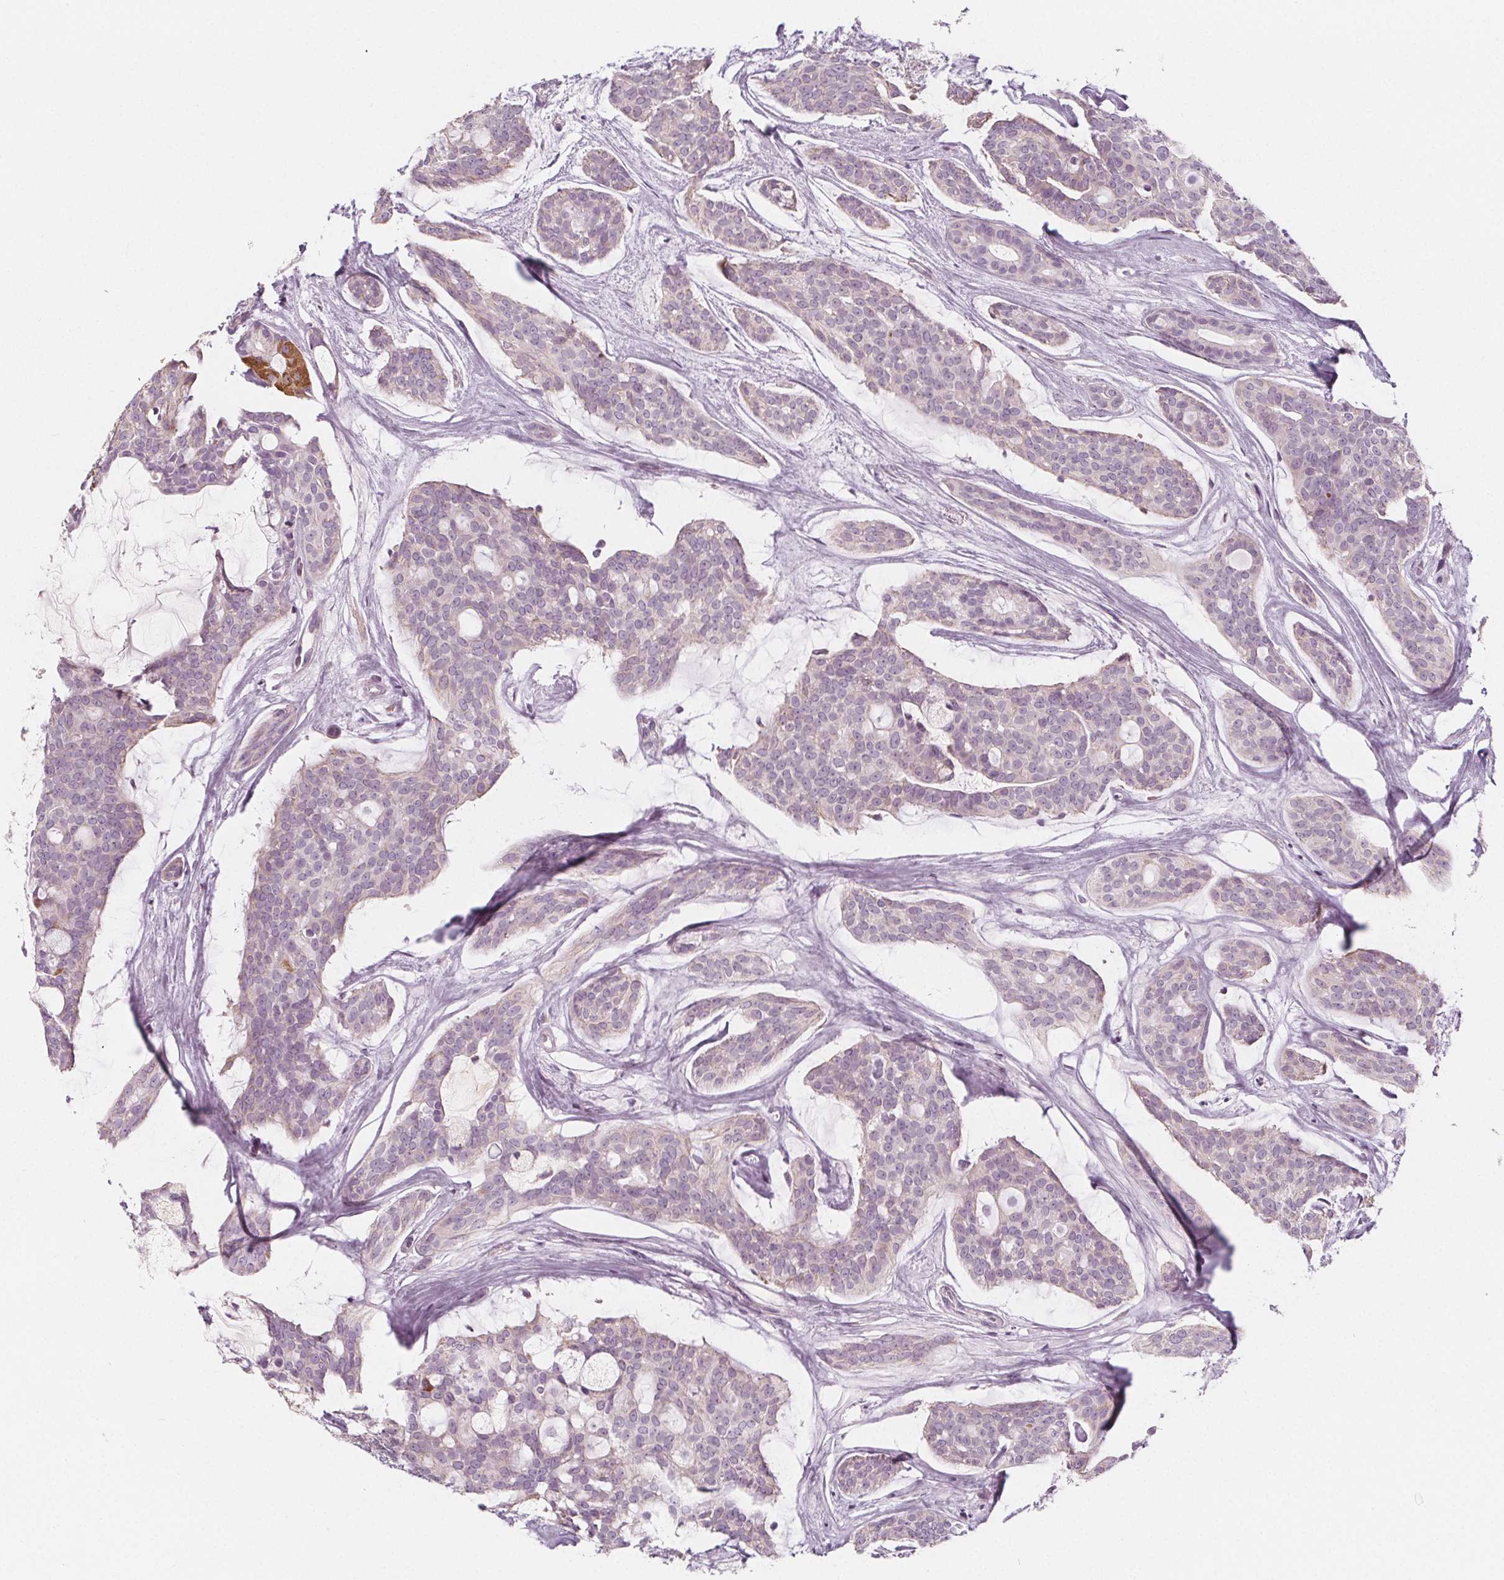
{"staining": {"intensity": "moderate", "quantity": "<25%", "location": "cytoplasmic/membranous"}, "tissue": "head and neck cancer", "cell_type": "Tumor cells", "image_type": "cancer", "snomed": [{"axis": "morphology", "description": "Adenocarcinoma, NOS"}, {"axis": "topography", "description": "Head-Neck"}], "caption": "Protein staining displays moderate cytoplasmic/membranous positivity in about <25% of tumor cells in adenocarcinoma (head and neck).", "gene": "IL17C", "patient": {"sex": "male", "age": 66}}